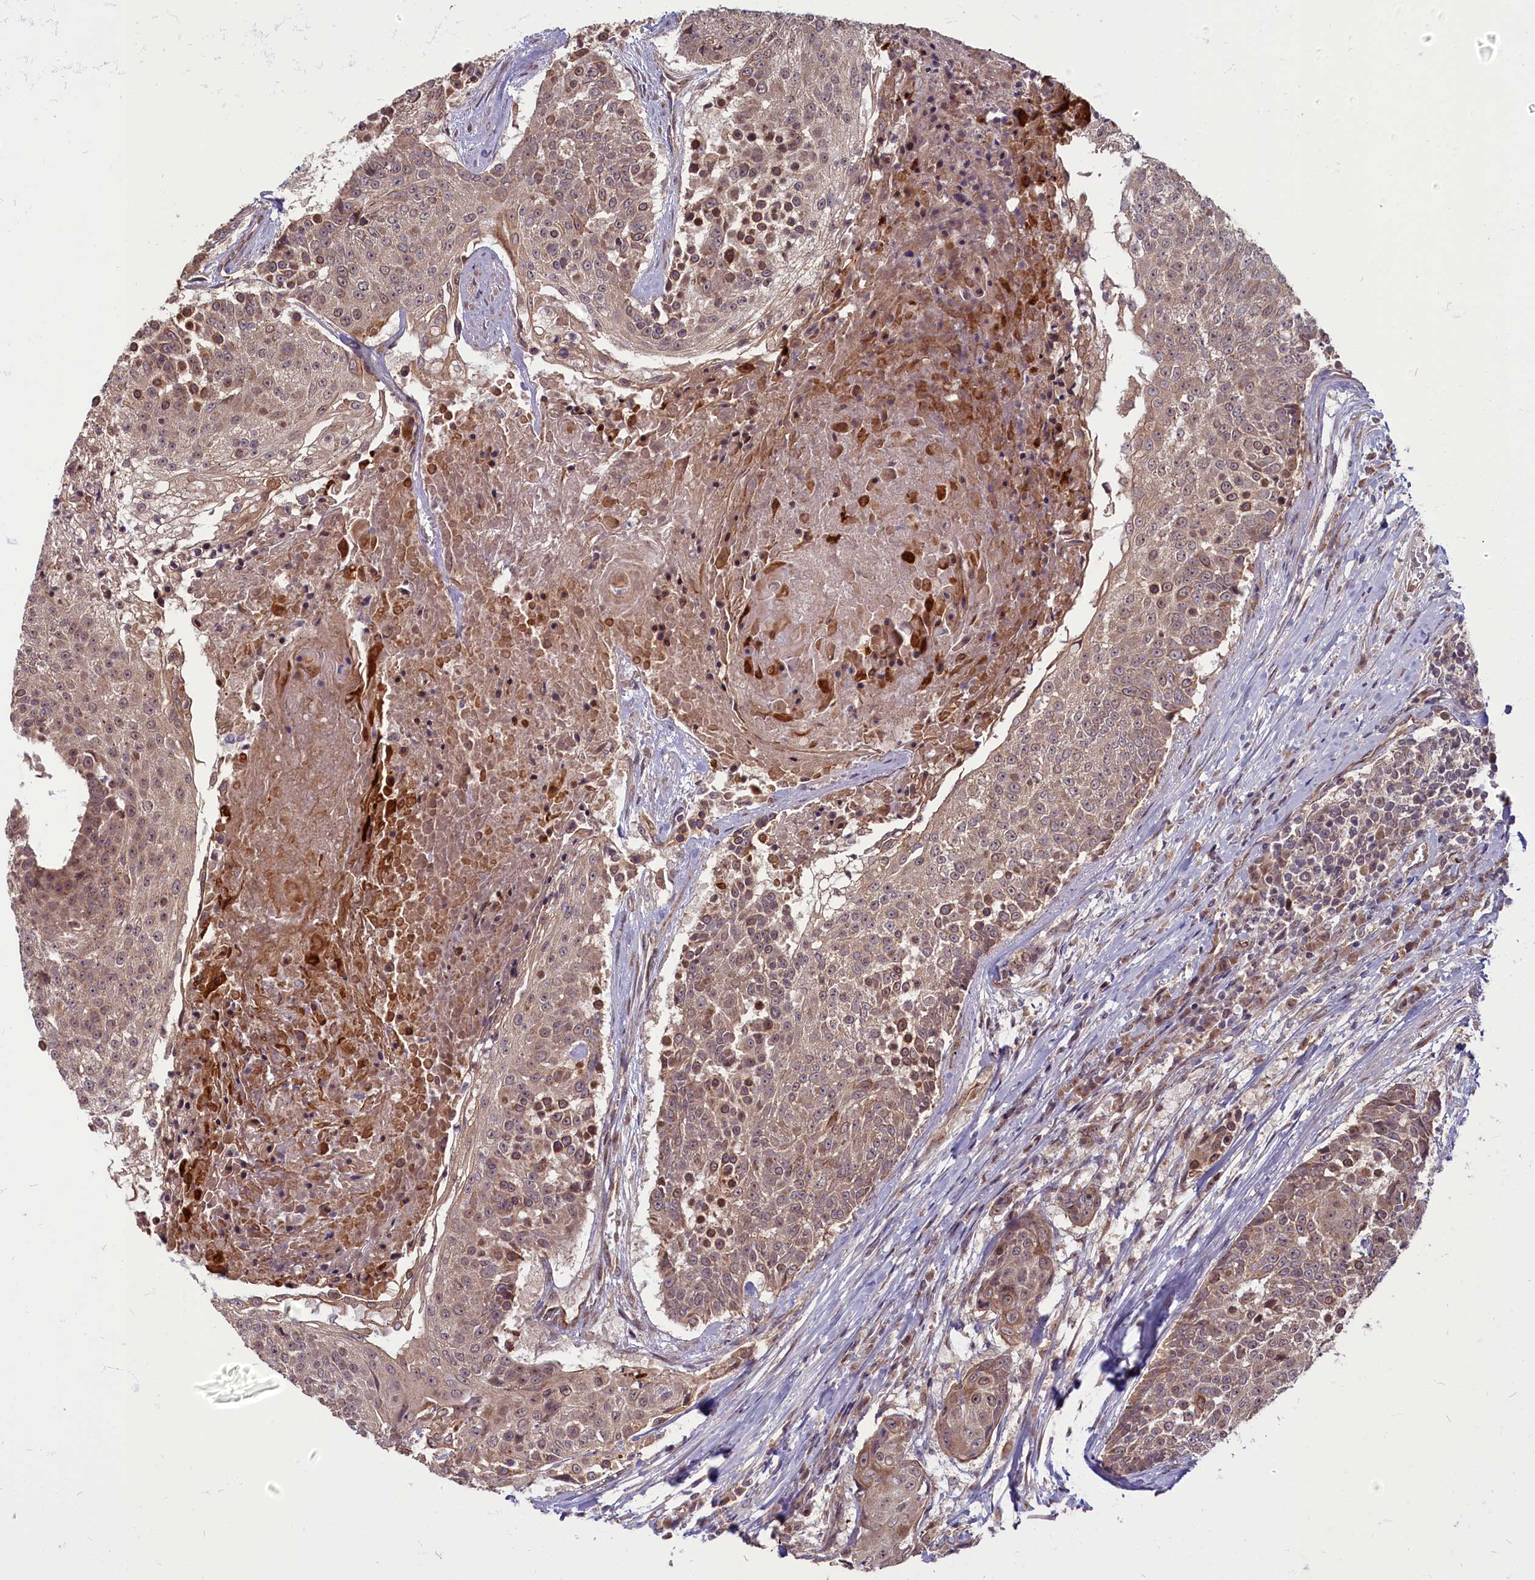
{"staining": {"intensity": "moderate", "quantity": ">75%", "location": "cytoplasmic/membranous"}, "tissue": "urothelial cancer", "cell_type": "Tumor cells", "image_type": "cancer", "snomed": [{"axis": "morphology", "description": "Urothelial carcinoma, High grade"}, {"axis": "topography", "description": "Urinary bladder"}], "caption": "Protein staining of urothelial carcinoma (high-grade) tissue displays moderate cytoplasmic/membranous positivity in about >75% of tumor cells. (Stains: DAB (3,3'-diaminobenzidine) in brown, nuclei in blue, Microscopy: brightfield microscopy at high magnification).", "gene": "MYCBP", "patient": {"sex": "female", "age": 63}}